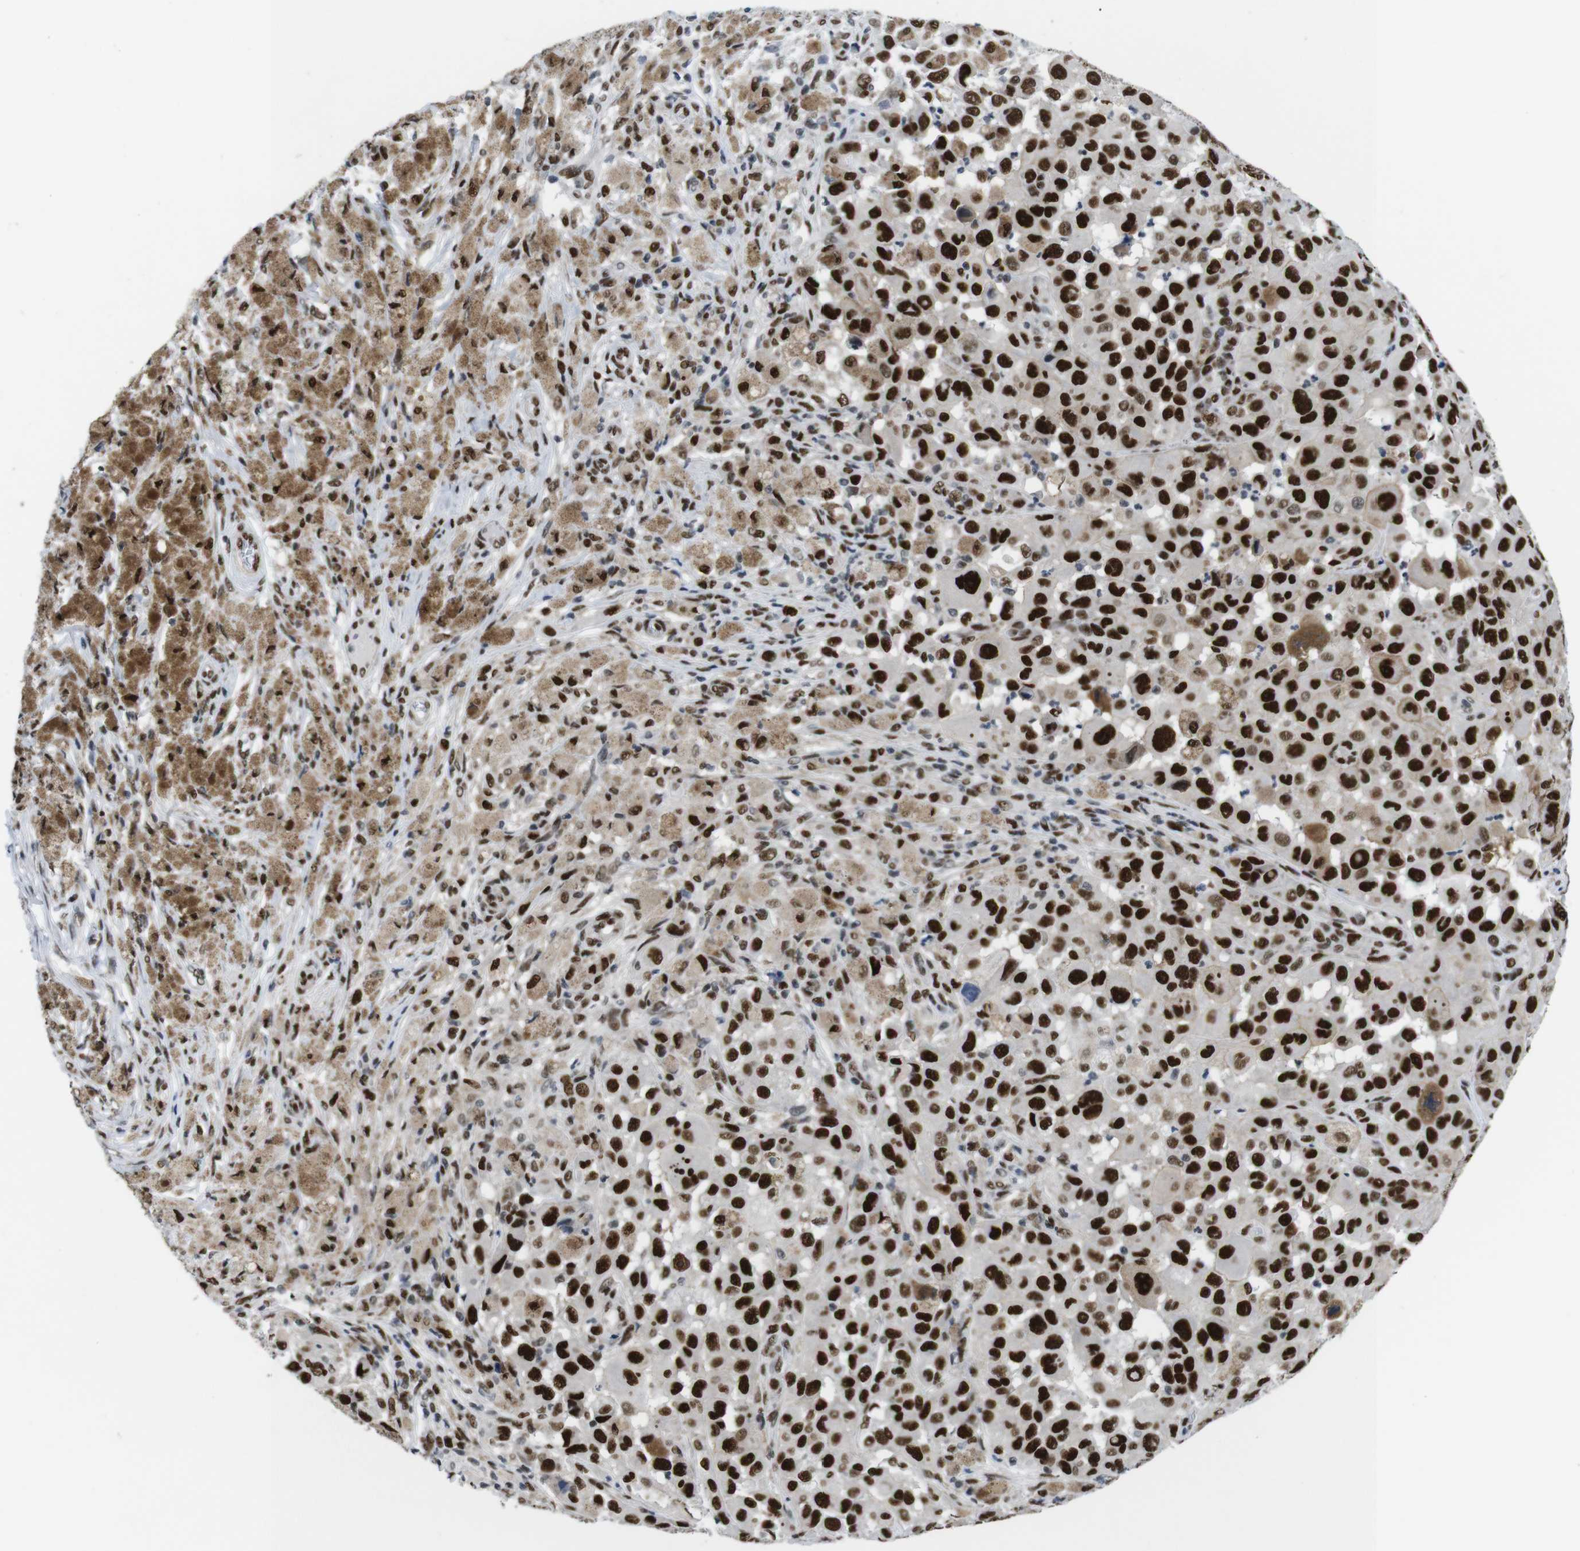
{"staining": {"intensity": "strong", "quantity": ">75%", "location": "nuclear"}, "tissue": "melanoma", "cell_type": "Tumor cells", "image_type": "cancer", "snomed": [{"axis": "morphology", "description": "Malignant melanoma, NOS"}, {"axis": "topography", "description": "Skin"}], "caption": "Human malignant melanoma stained with a brown dye reveals strong nuclear positive positivity in approximately >75% of tumor cells.", "gene": "PSME3", "patient": {"sex": "male", "age": 96}}